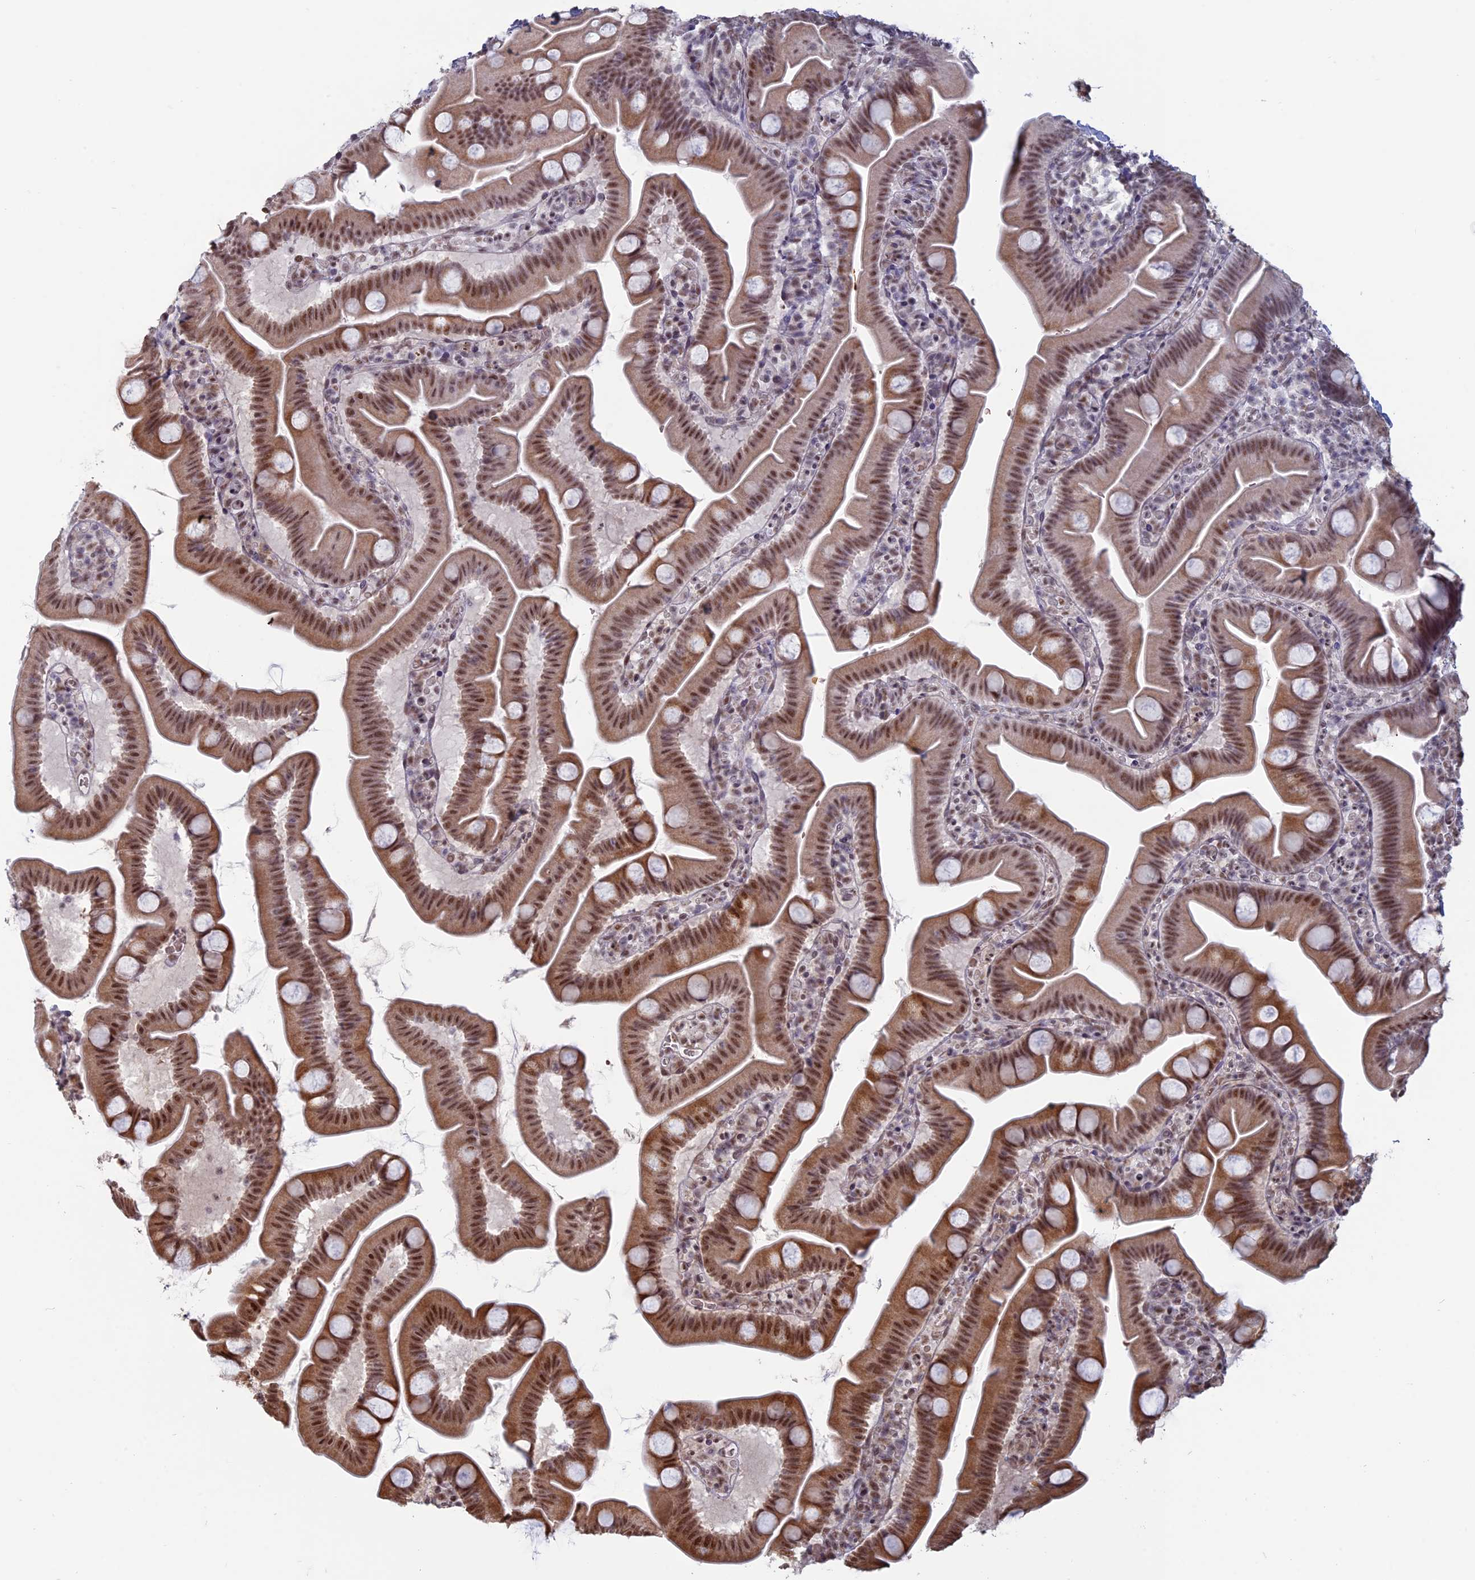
{"staining": {"intensity": "moderate", "quantity": ">75%", "location": "cytoplasmic/membranous,nuclear"}, "tissue": "small intestine", "cell_type": "Glandular cells", "image_type": "normal", "snomed": [{"axis": "morphology", "description": "Normal tissue, NOS"}, {"axis": "topography", "description": "Small intestine"}], "caption": "High-magnification brightfield microscopy of benign small intestine stained with DAB (3,3'-diaminobenzidine) (brown) and counterstained with hematoxylin (blue). glandular cells exhibit moderate cytoplasmic/membranous,nuclear staining is identified in about>75% of cells.", "gene": "MFAP1", "patient": {"sex": "female", "age": 68}}